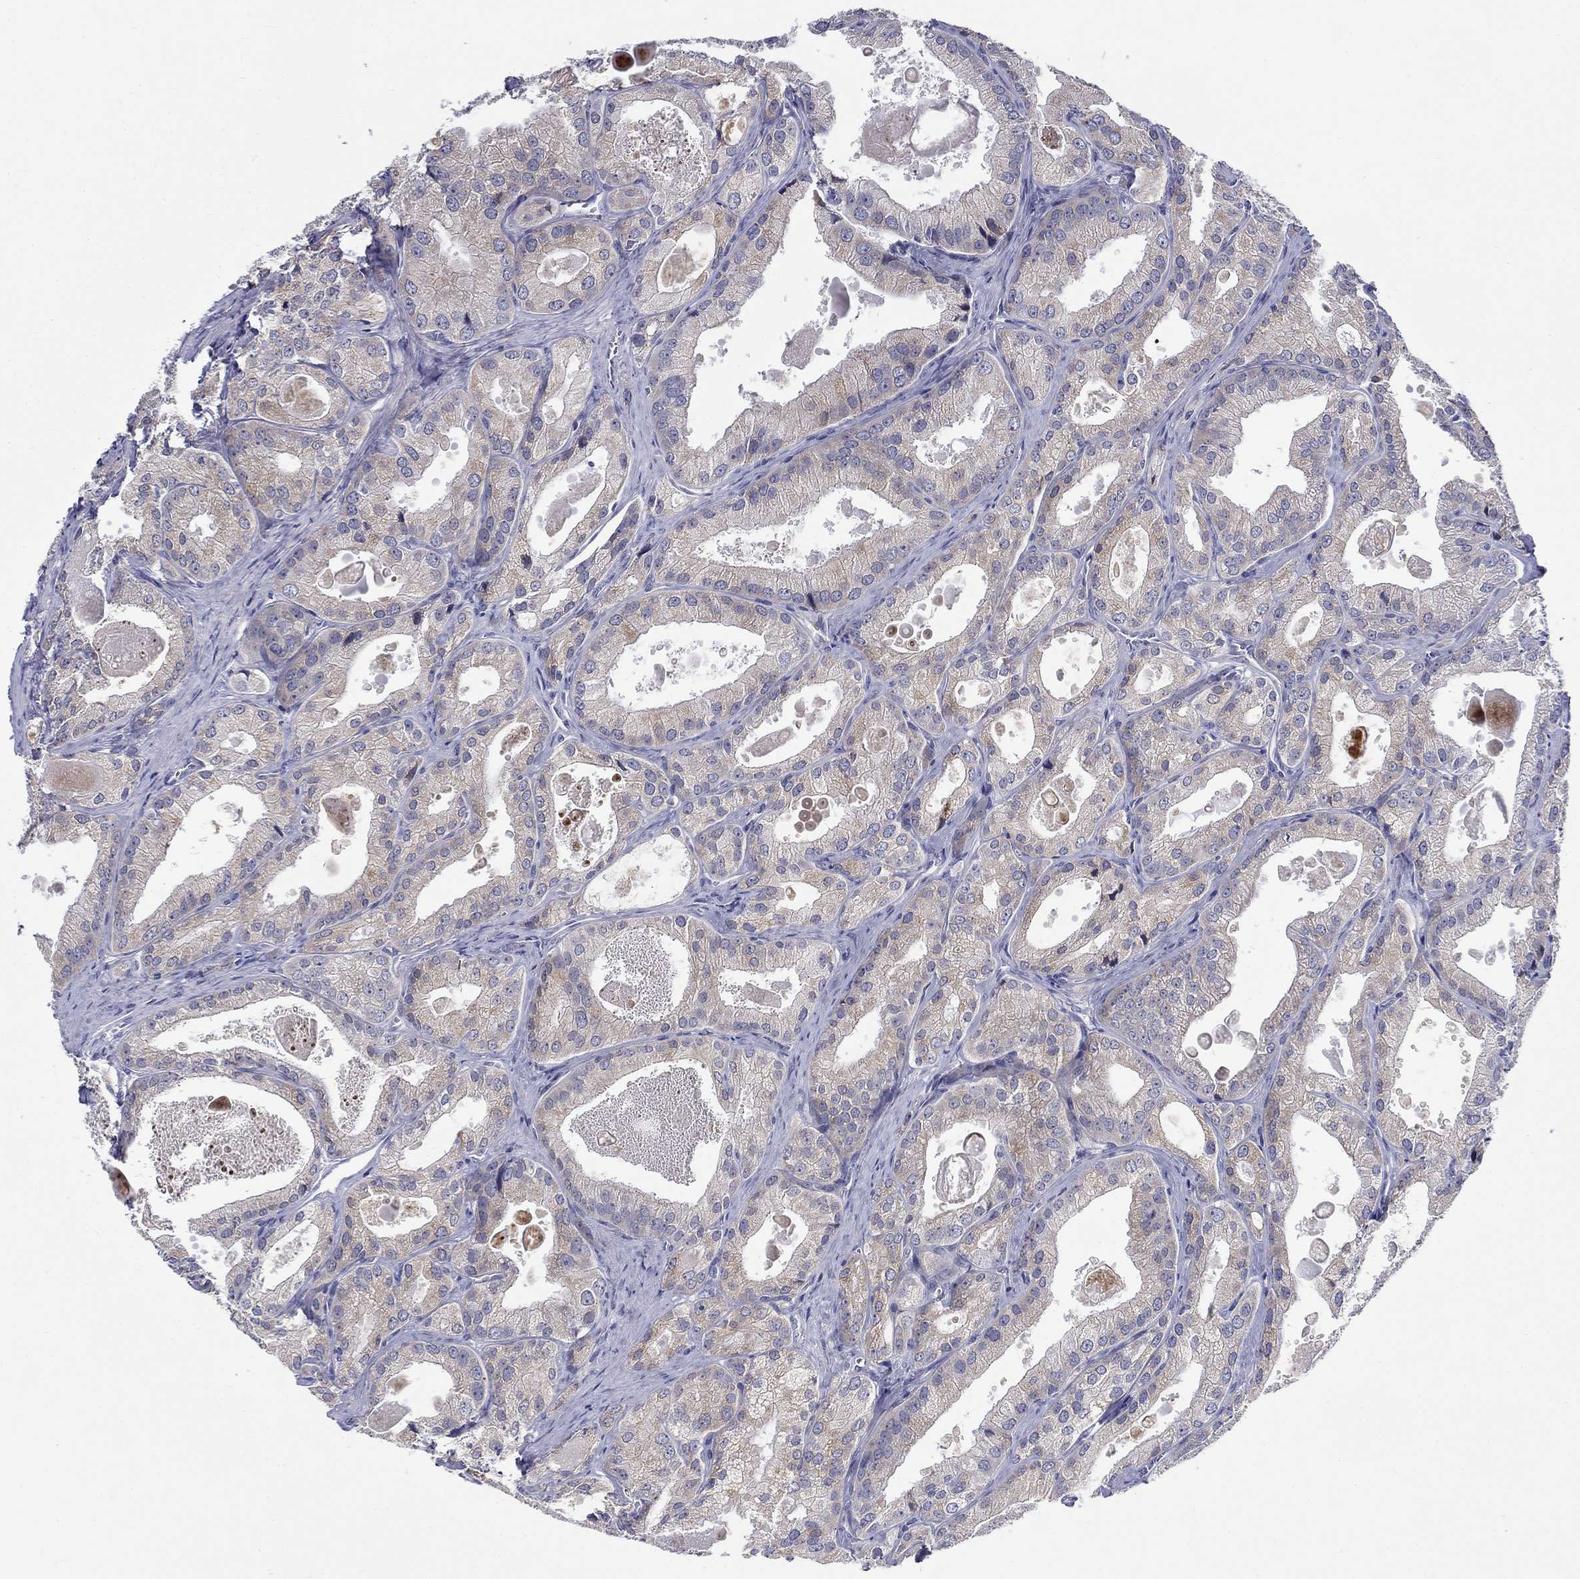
{"staining": {"intensity": "moderate", "quantity": "25%-75%", "location": "cytoplasmic/membranous"}, "tissue": "prostate cancer", "cell_type": "Tumor cells", "image_type": "cancer", "snomed": [{"axis": "morphology", "description": "Adenocarcinoma, NOS"}, {"axis": "morphology", "description": "Adenocarcinoma, High grade"}, {"axis": "topography", "description": "Prostate"}], "caption": "Tumor cells show moderate cytoplasmic/membranous expression in approximately 25%-75% of cells in prostate adenocarcinoma. (DAB (3,3'-diaminobenzidine) IHC with brightfield microscopy, high magnification).", "gene": "QRFPR", "patient": {"sex": "male", "age": 70}}